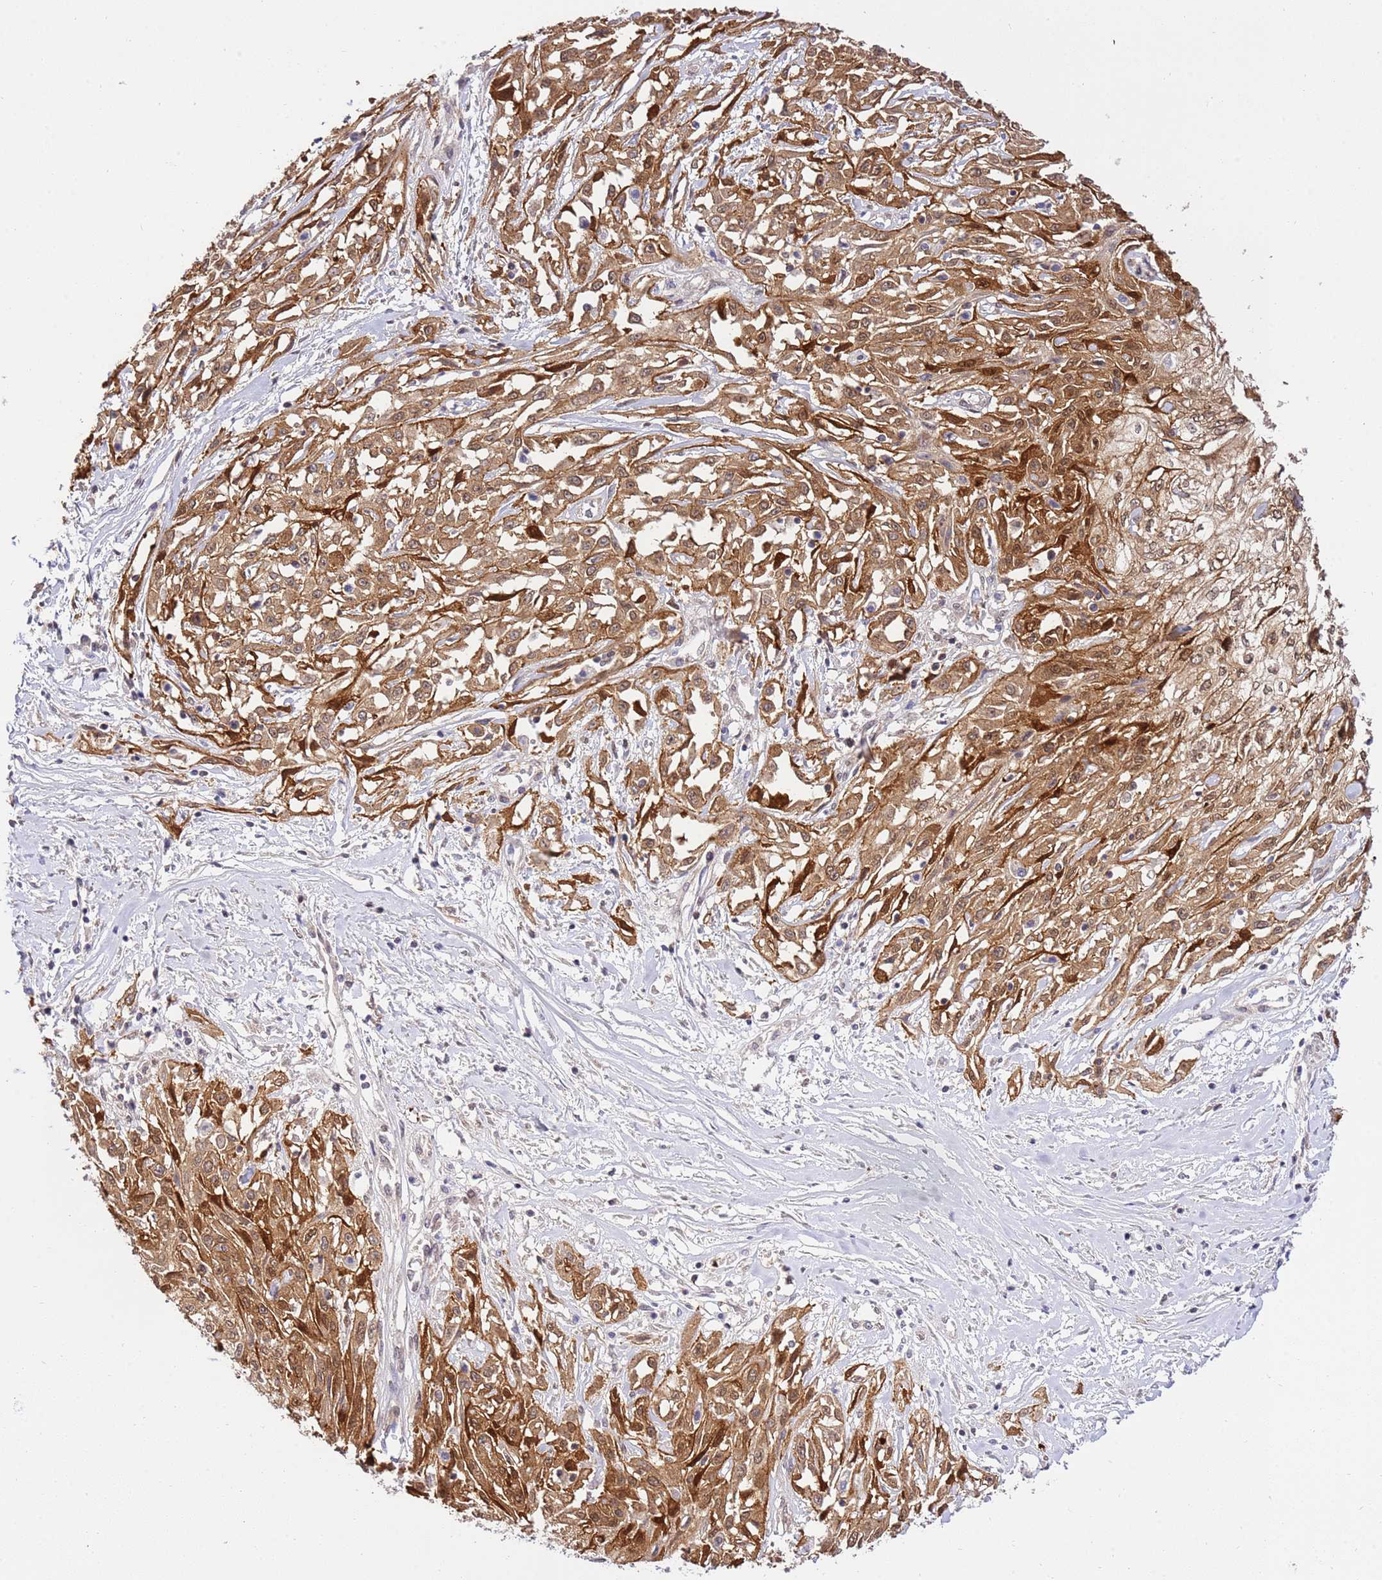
{"staining": {"intensity": "strong", "quantity": ">75%", "location": "cytoplasmic/membranous,nuclear"}, "tissue": "skin cancer", "cell_type": "Tumor cells", "image_type": "cancer", "snomed": [{"axis": "morphology", "description": "Squamous cell carcinoma, NOS"}, {"axis": "morphology", "description": "Squamous cell carcinoma, metastatic, NOS"}, {"axis": "topography", "description": "Skin"}, {"axis": "topography", "description": "Lymph node"}], "caption": "Skin cancer (metastatic squamous cell carcinoma) was stained to show a protein in brown. There is high levels of strong cytoplasmic/membranous and nuclear expression in approximately >75% of tumor cells.", "gene": "TRIM37", "patient": {"sex": "male", "age": 75}}